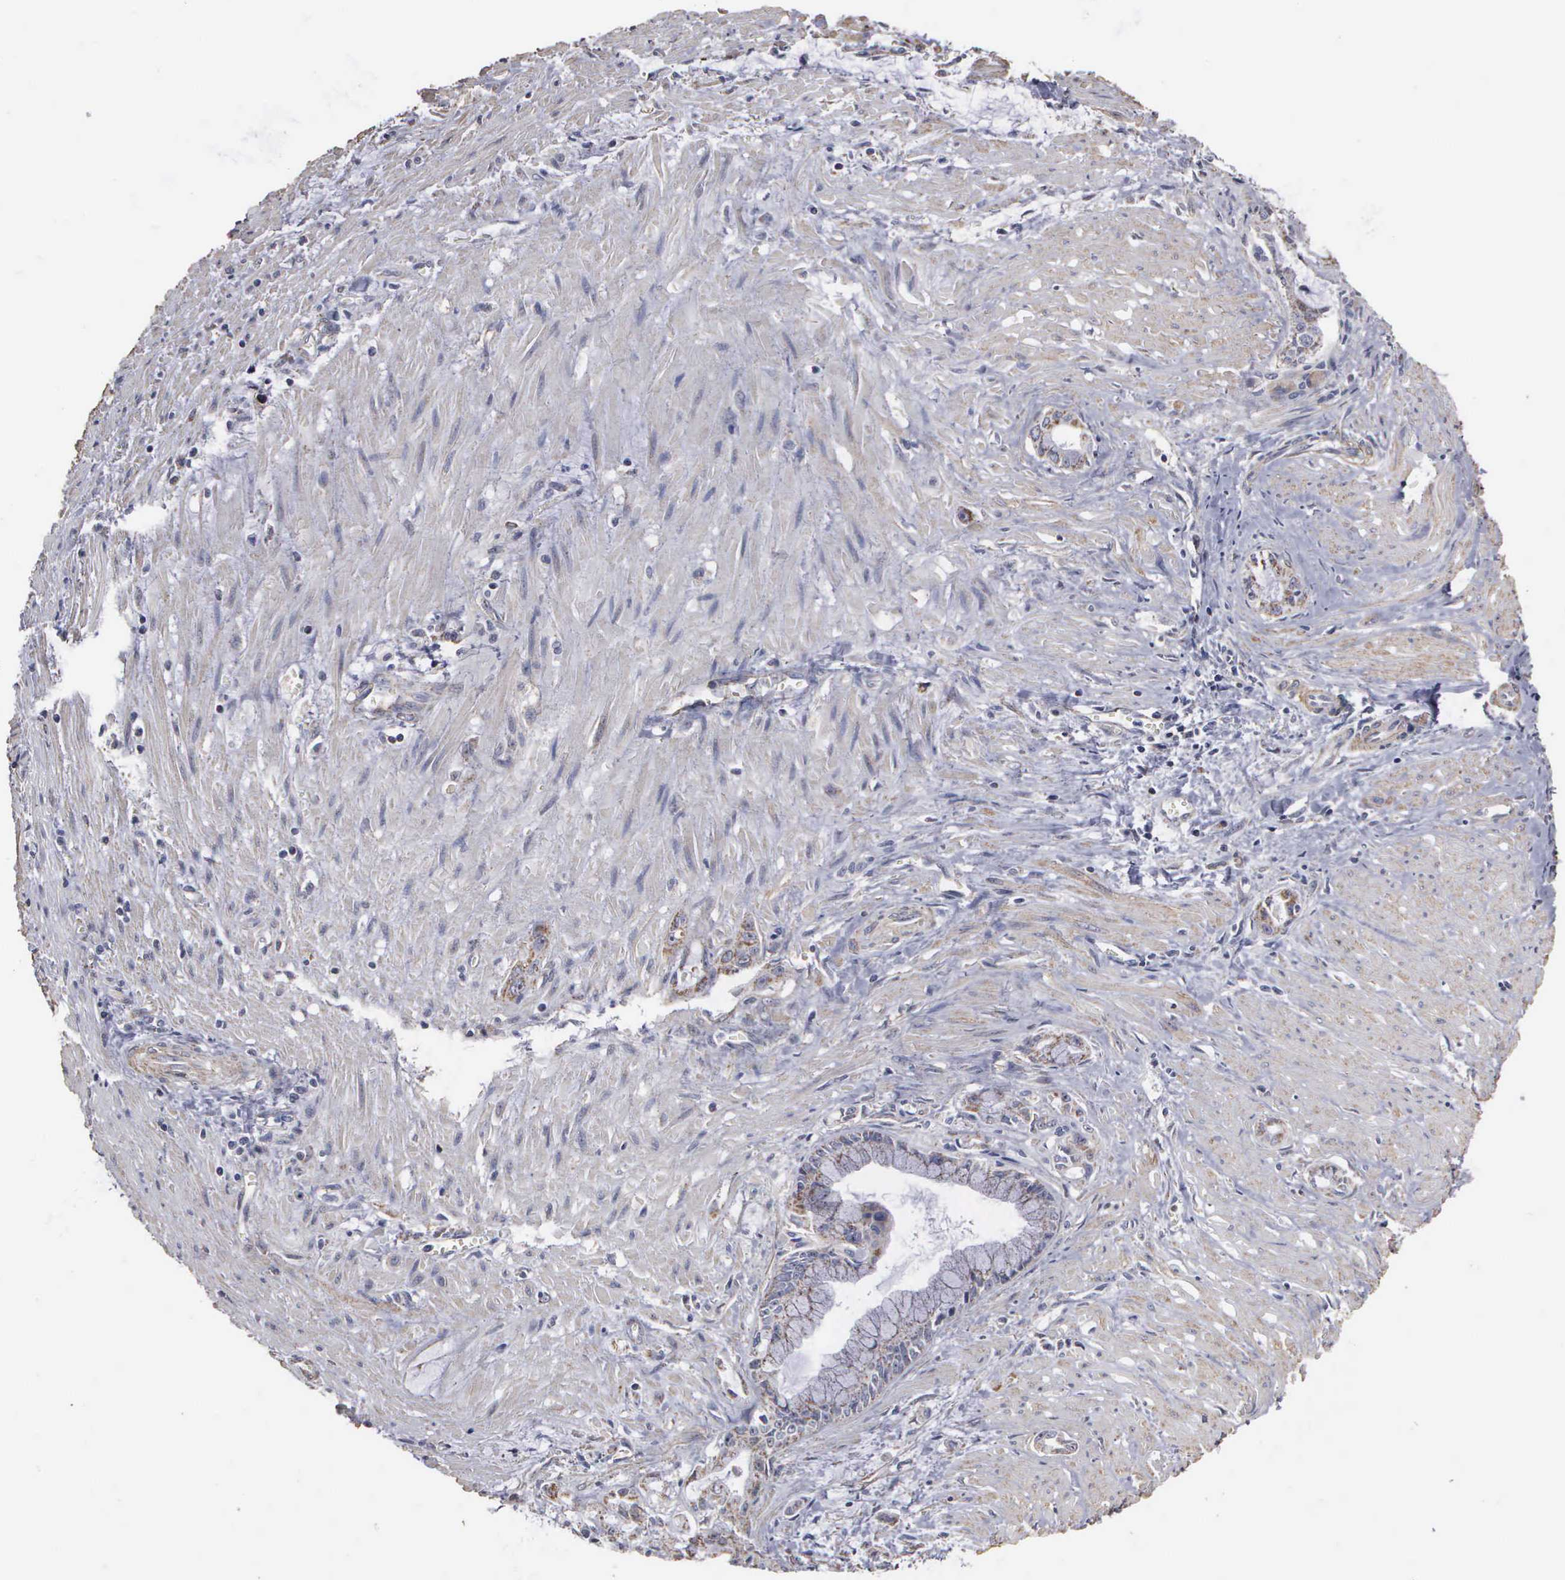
{"staining": {"intensity": "weak", "quantity": "25%-75%", "location": "cytoplasmic/membranous"}, "tissue": "pancreatic cancer", "cell_type": "Tumor cells", "image_type": "cancer", "snomed": [{"axis": "morphology", "description": "Adenocarcinoma, NOS"}, {"axis": "topography", "description": "Pancreas"}], "caption": "IHC histopathology image of neoplastic tissue: human pancreatic cancer stained using immunohistochemistry displays low levels of weak protein expression localized specifically in the cytoplasmic/membranous of tumor cells, appearing as a cytoplasmic/membranous brown color.", "gene": "NGDN", "patient": {"sex": "male", "age": 59}}